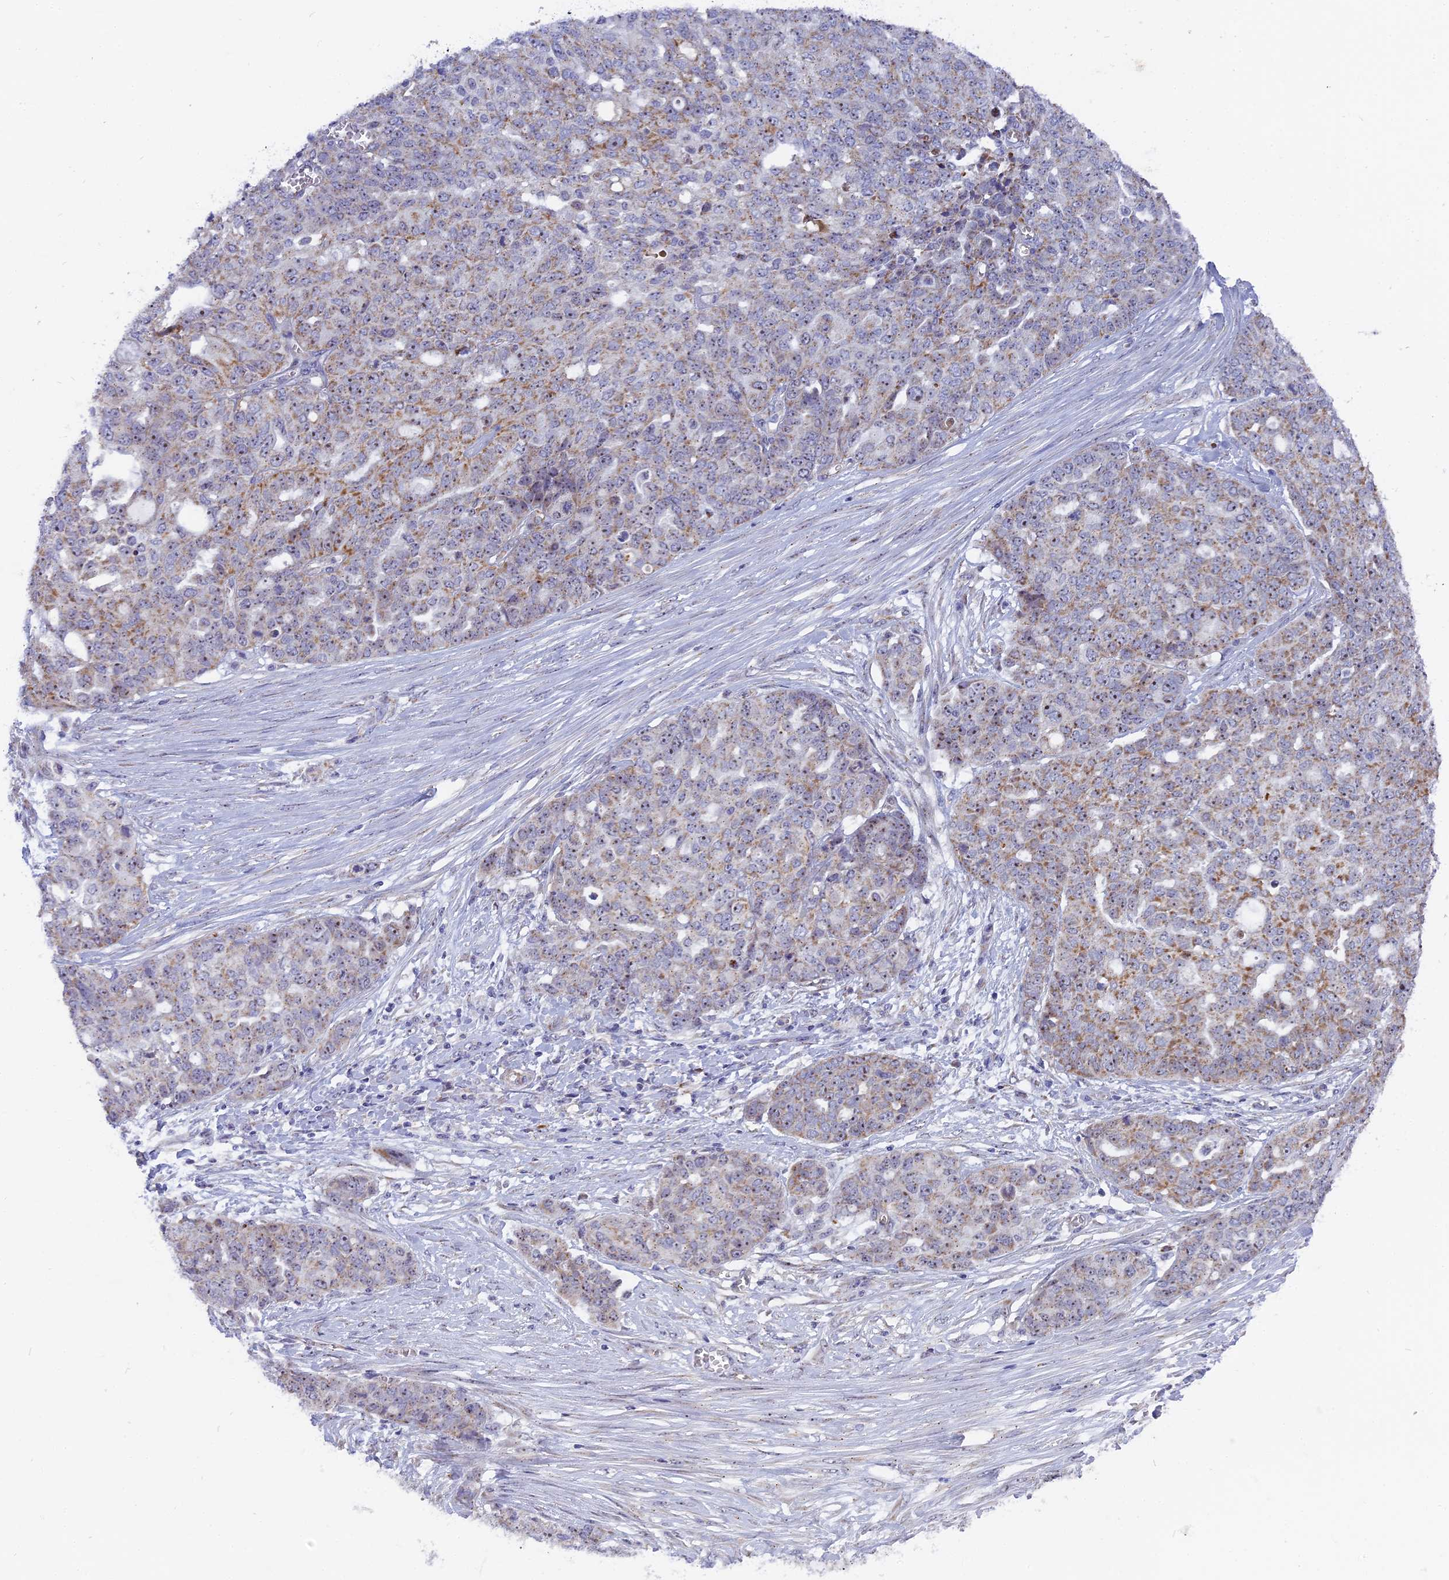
{"staining": {"intensity": "weak", "quantity": "25%-75%", "location": "cytoplasmic/membranous"}, "tissue": "ovarian cancer", "cell_type": "Tumor cells", "image_type": "cancer", "snomed": [{"axis": "morphology", "description": "Cystadenocarcinoma, serous, NOS"}, {"axis": "topography", "description": "Soft tissue"}, {"axis": "topography", "description": "Ovary"}], "caption": "Protein expression analysis of serous cystadenocarcinoma (ovarian) reveals weak cytoplasmic/membranous staining in about 25%-75% of tumor cells.", "gene": "DTWD1", "patient": {"sex": "female", "age": 57}}